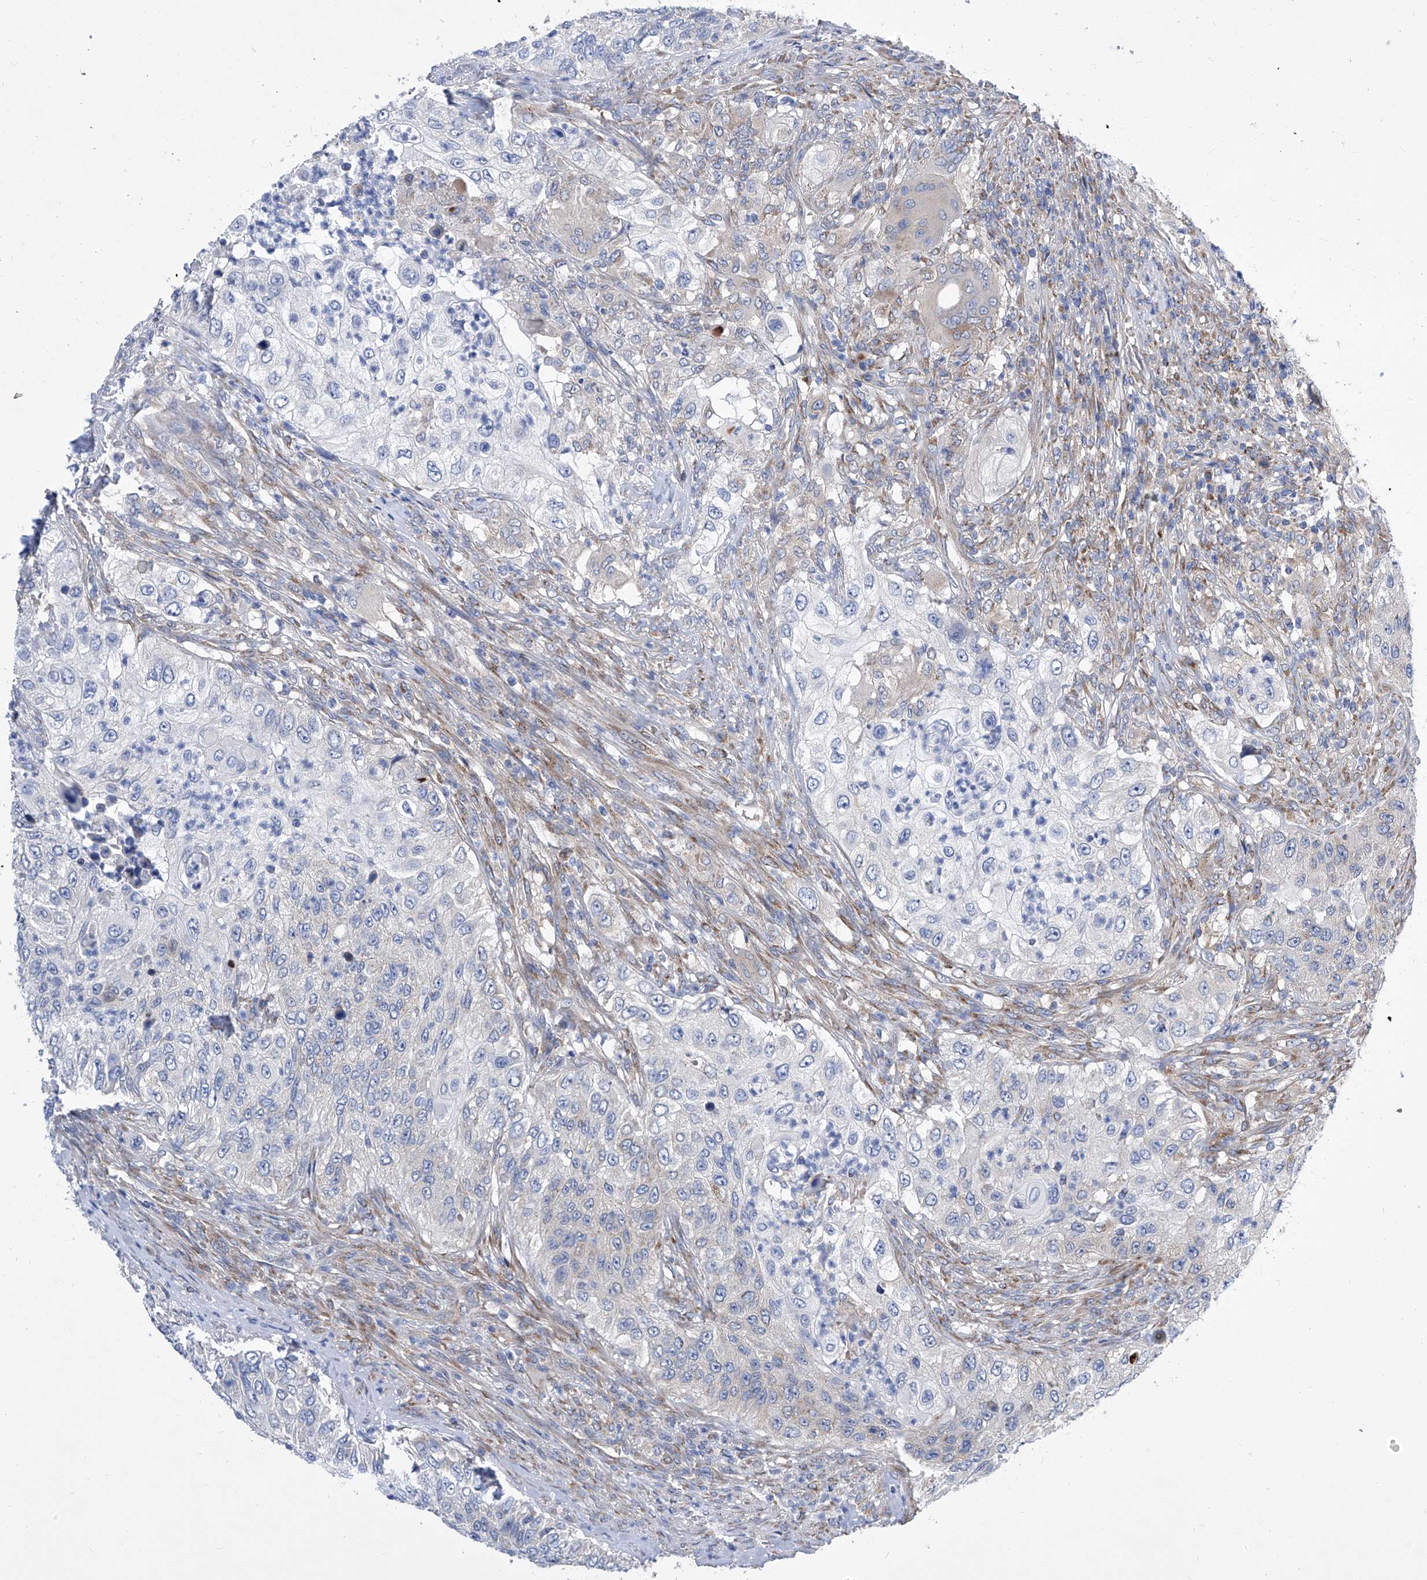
{"staining": {"intensity": "negative", "quantity": "none", "location": "none"}, "tissue": "urothelial cancer", "cell_type": "Tumor cells", "image_type": "cancer", "snomed": [{"axis": "morphology", "description": "Urothelial carcinoma, High grade"}, {"axis": "topography", "description": "Urinary bladder"}], "caption": "High power microscopy histopathology image of an IHC micrograph of urothelial cancer, revealing no significant expression in tumor cells. (DAB (3,3'-diaminobenzidine) immunohistochemistry (IHC) visualized using brightfield microscopy, high magnification).", "gene": "TJAP1", "patient": {"sex": "female", "age": 60}}